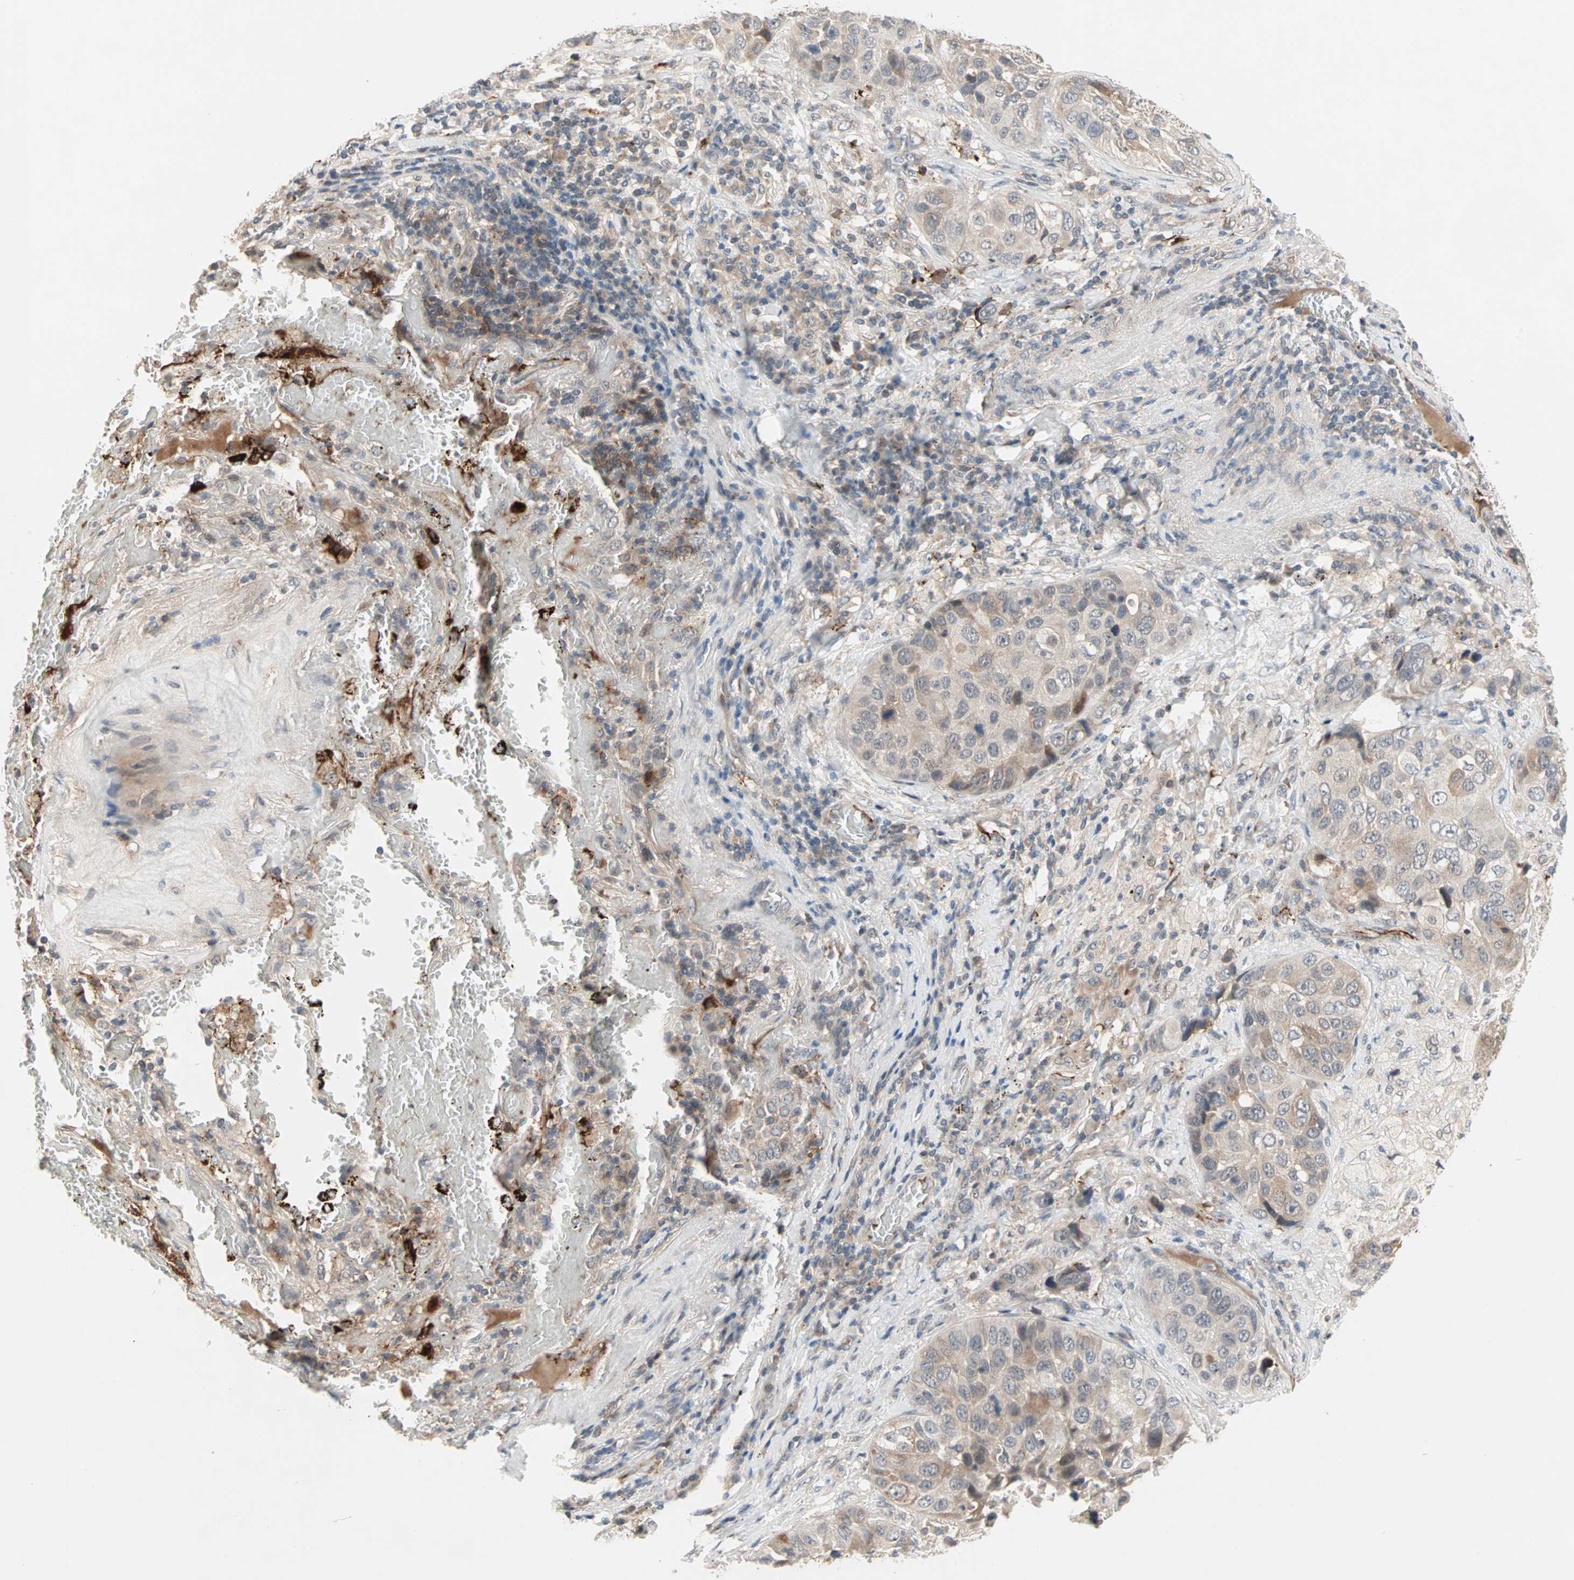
{"staining": {"intensity": "weak", "quantity": ">75%", "location": "cytoplasmic/membranous"}, "tissue": "lung cancer", "cell_type": "Tumor cells", "image_type": "cancer", "snomed": [{"axis": "morphology", "description": "Squamous cell carcinoma, NOS"}, {"axis": "topography", "description": "Lung"}], "caption": "Lung squamous cell carcinoma was stained to show a protein in brown. There is low levels of weak cytoplasmic/membranous positivity in approximately >75% of tumor cells. (DAB (3,3'-diaminobenzidine) IHC, brown staining for protein, blue staining for nuclei).", "gene": "PROS1", "patient": {"sex": "male", "age": 57}}